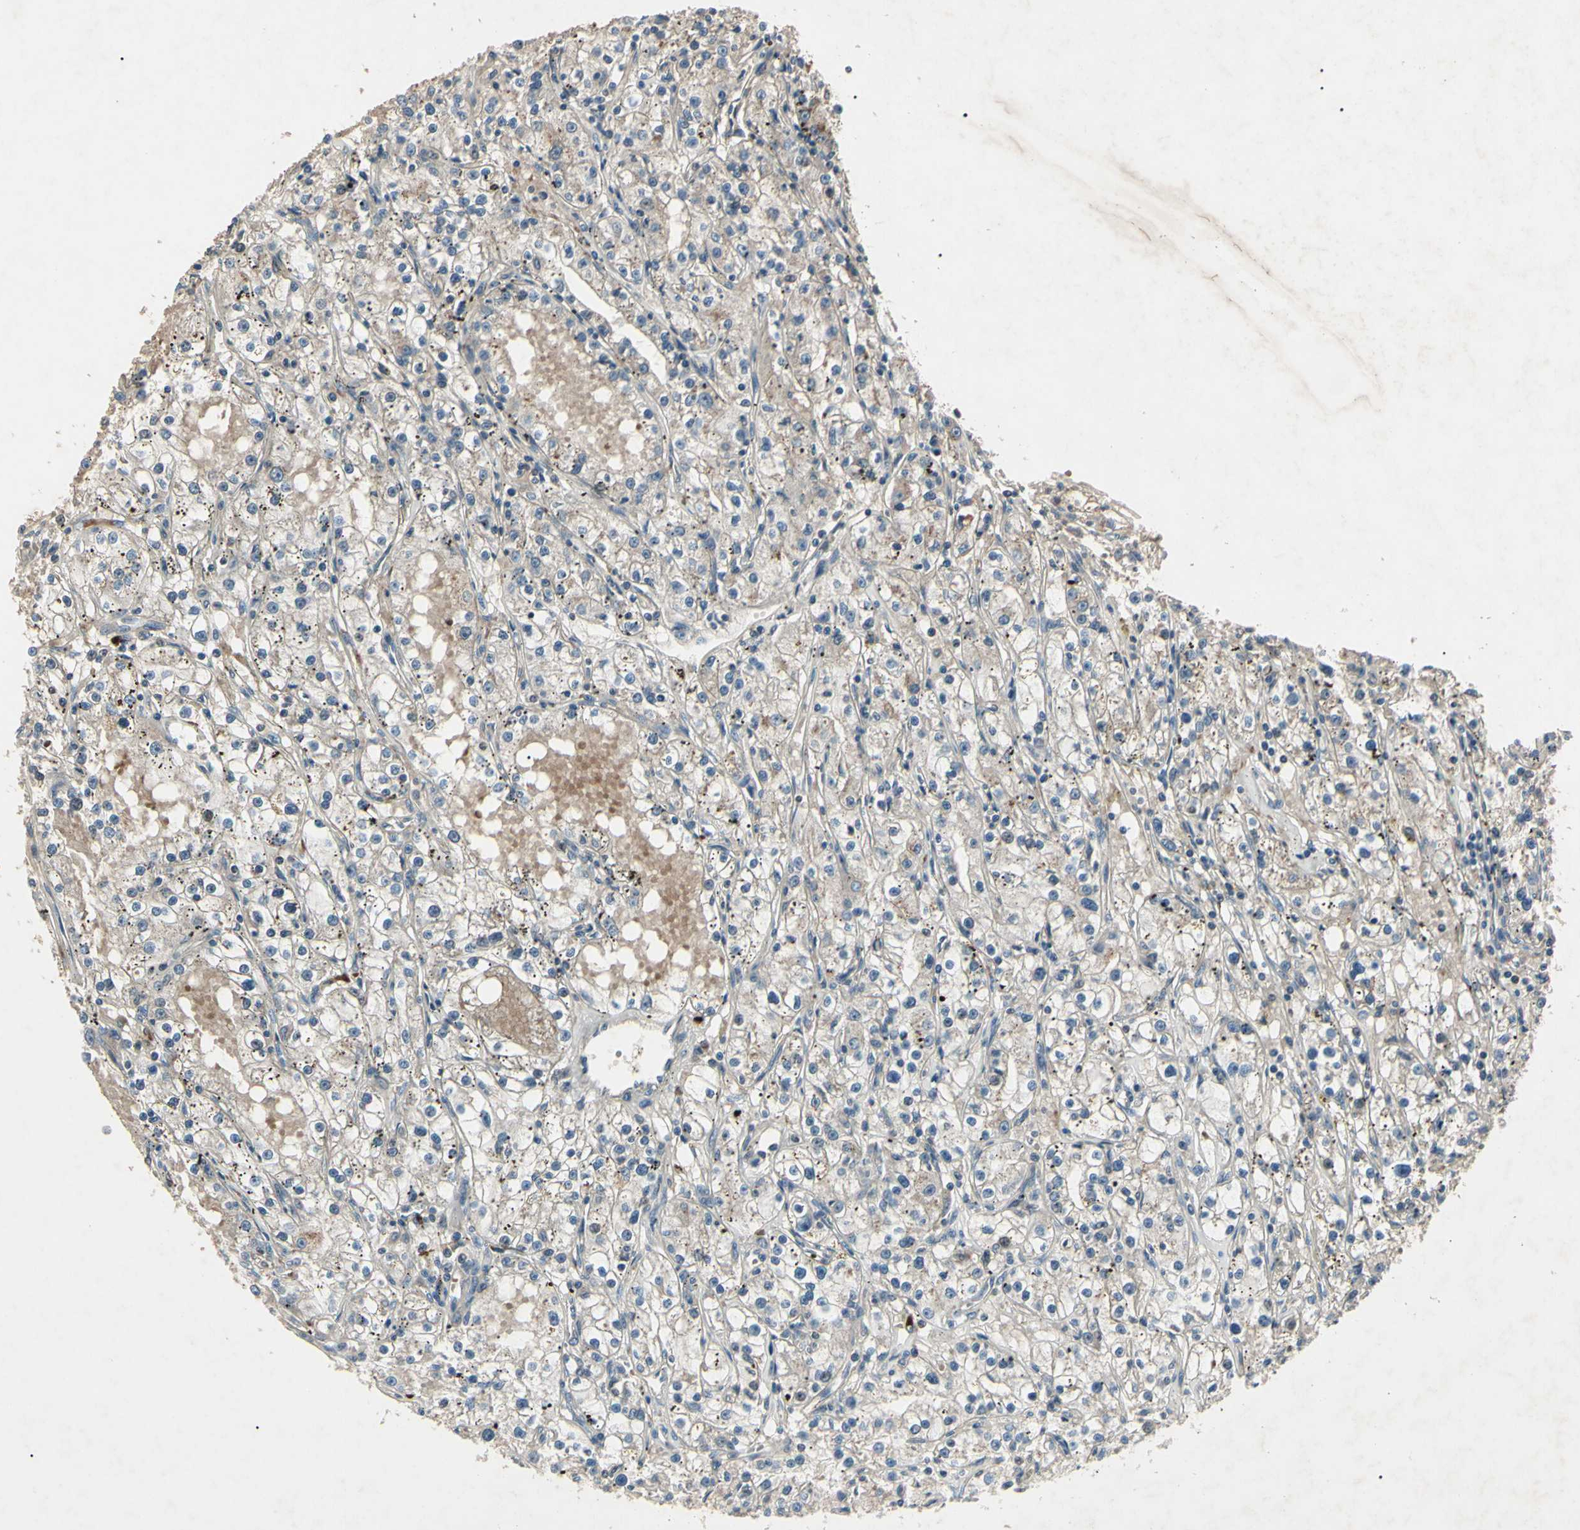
{"staining": {"intensity": "negative", "quantity": "none", "location": "none"}, "tissue": "renal cancer", "cell_type": "Tumor cells", "image_type": "cancer", "snomed": [{"axis": "morphology", "description": "Adenocarcinoma, NOS"}, {"axis": "topography", "description": "Kidney"}], "caption": "A photomicrograph of renal adenocarcinoma stained for a protein reveals no brown staining in tumor cells.", "gene": "AEBP1", "patient": {"sex": "male", "age": 56}}